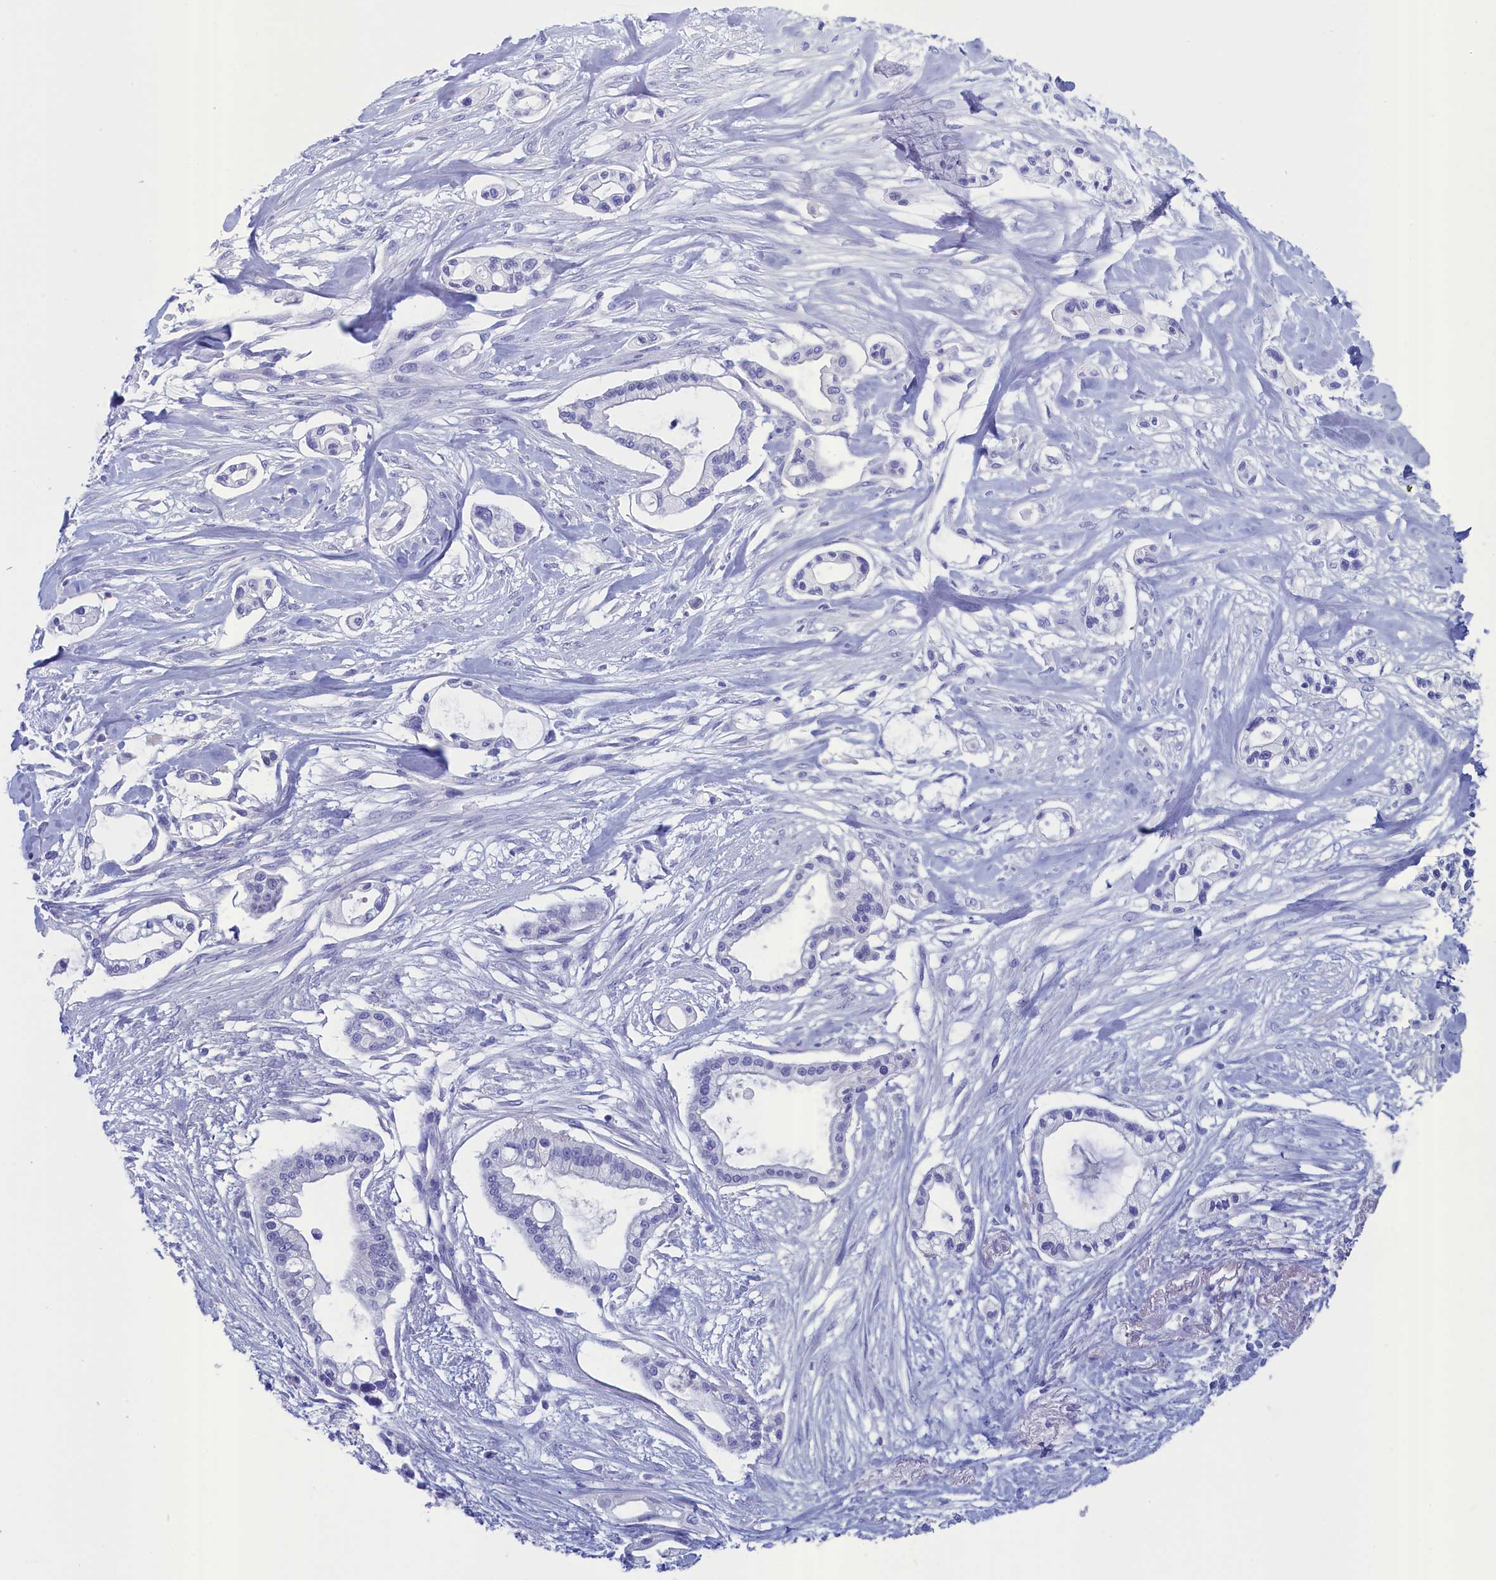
{"staining": {"intensity": "negative", "quantity": "none", "location": "none"}, "tissue": "pancreatic cancer", "cell_type": "Tumor cells", "image_type": "cancer", "snomed": [{"axis": "morphology", "description": "Adenocarcinoma, NOS"}, {"axis": "topography", "description": "Pancreas"}], "caption": "A histopathology image of human pancreatic cancer is negative for staining in tumor cells.", "gene": "ANKRD2", "patient": {"sex": "male", "age": 68}}